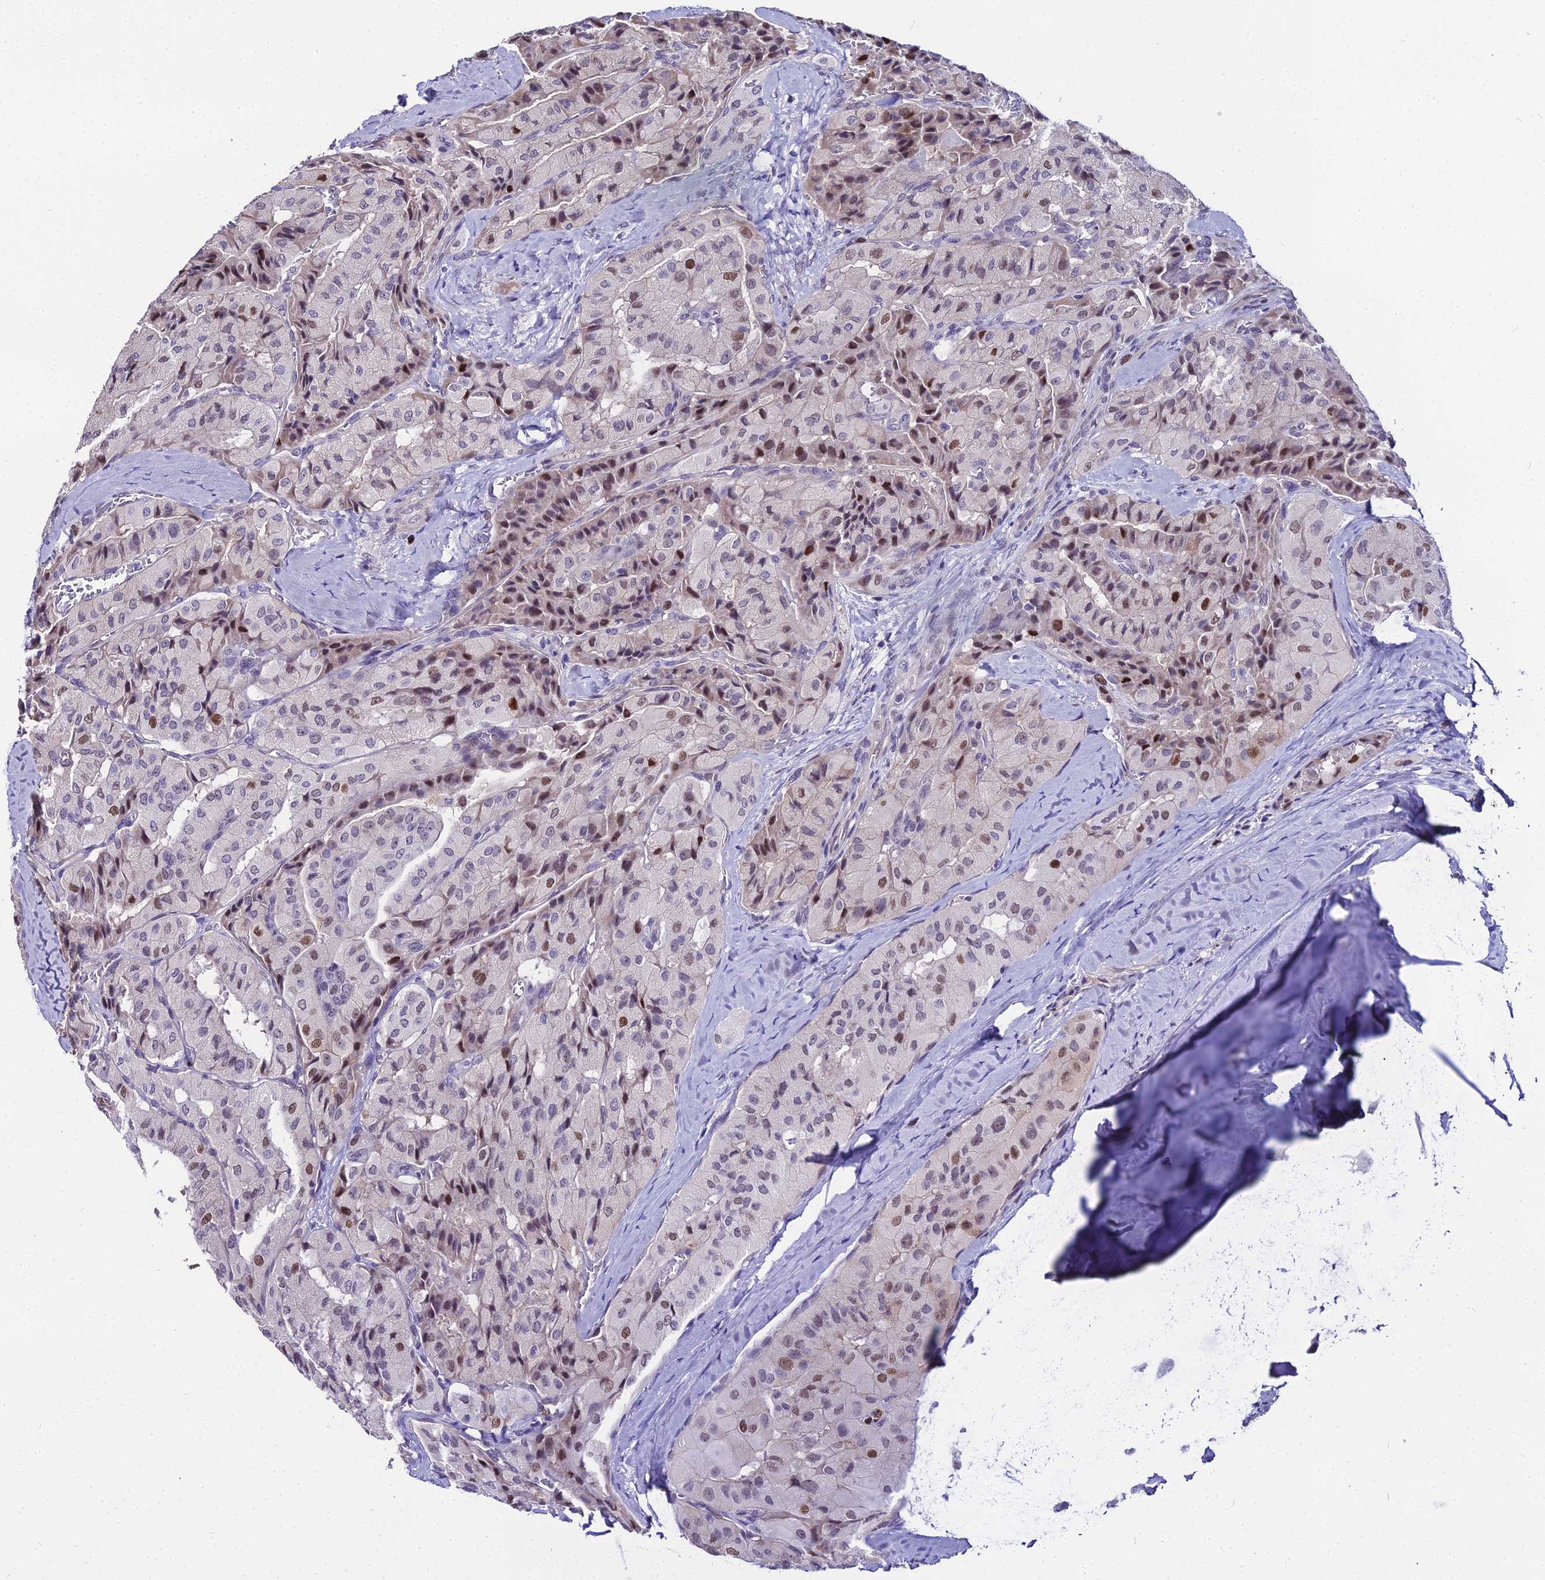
{"staining": {"intensity": "moderate", "quantity": "<25%", "location": "nuclear"}, "tissue": "thyroid cancer", "cell_type": "Tumor cells", "image_type": "cancer", "snomed": [{"axis": "morphology", "description": "Normal tissue, NOS"}, {"axis": "morphology", "description": "Papillary adenocarcinoma, NOS"}, {"axis": "topography", "description": "Thyroid gland"}], "caption": "A brown stain labels moderate nuclear expression of a protein in human thyroid cancer (papillary adenocarcinoma) tumor cells. (Brightfield microscopy of DAB IHC at high magnification).", "gene": "TRIML2", "patient": {"sex": "female", "age": 59}}